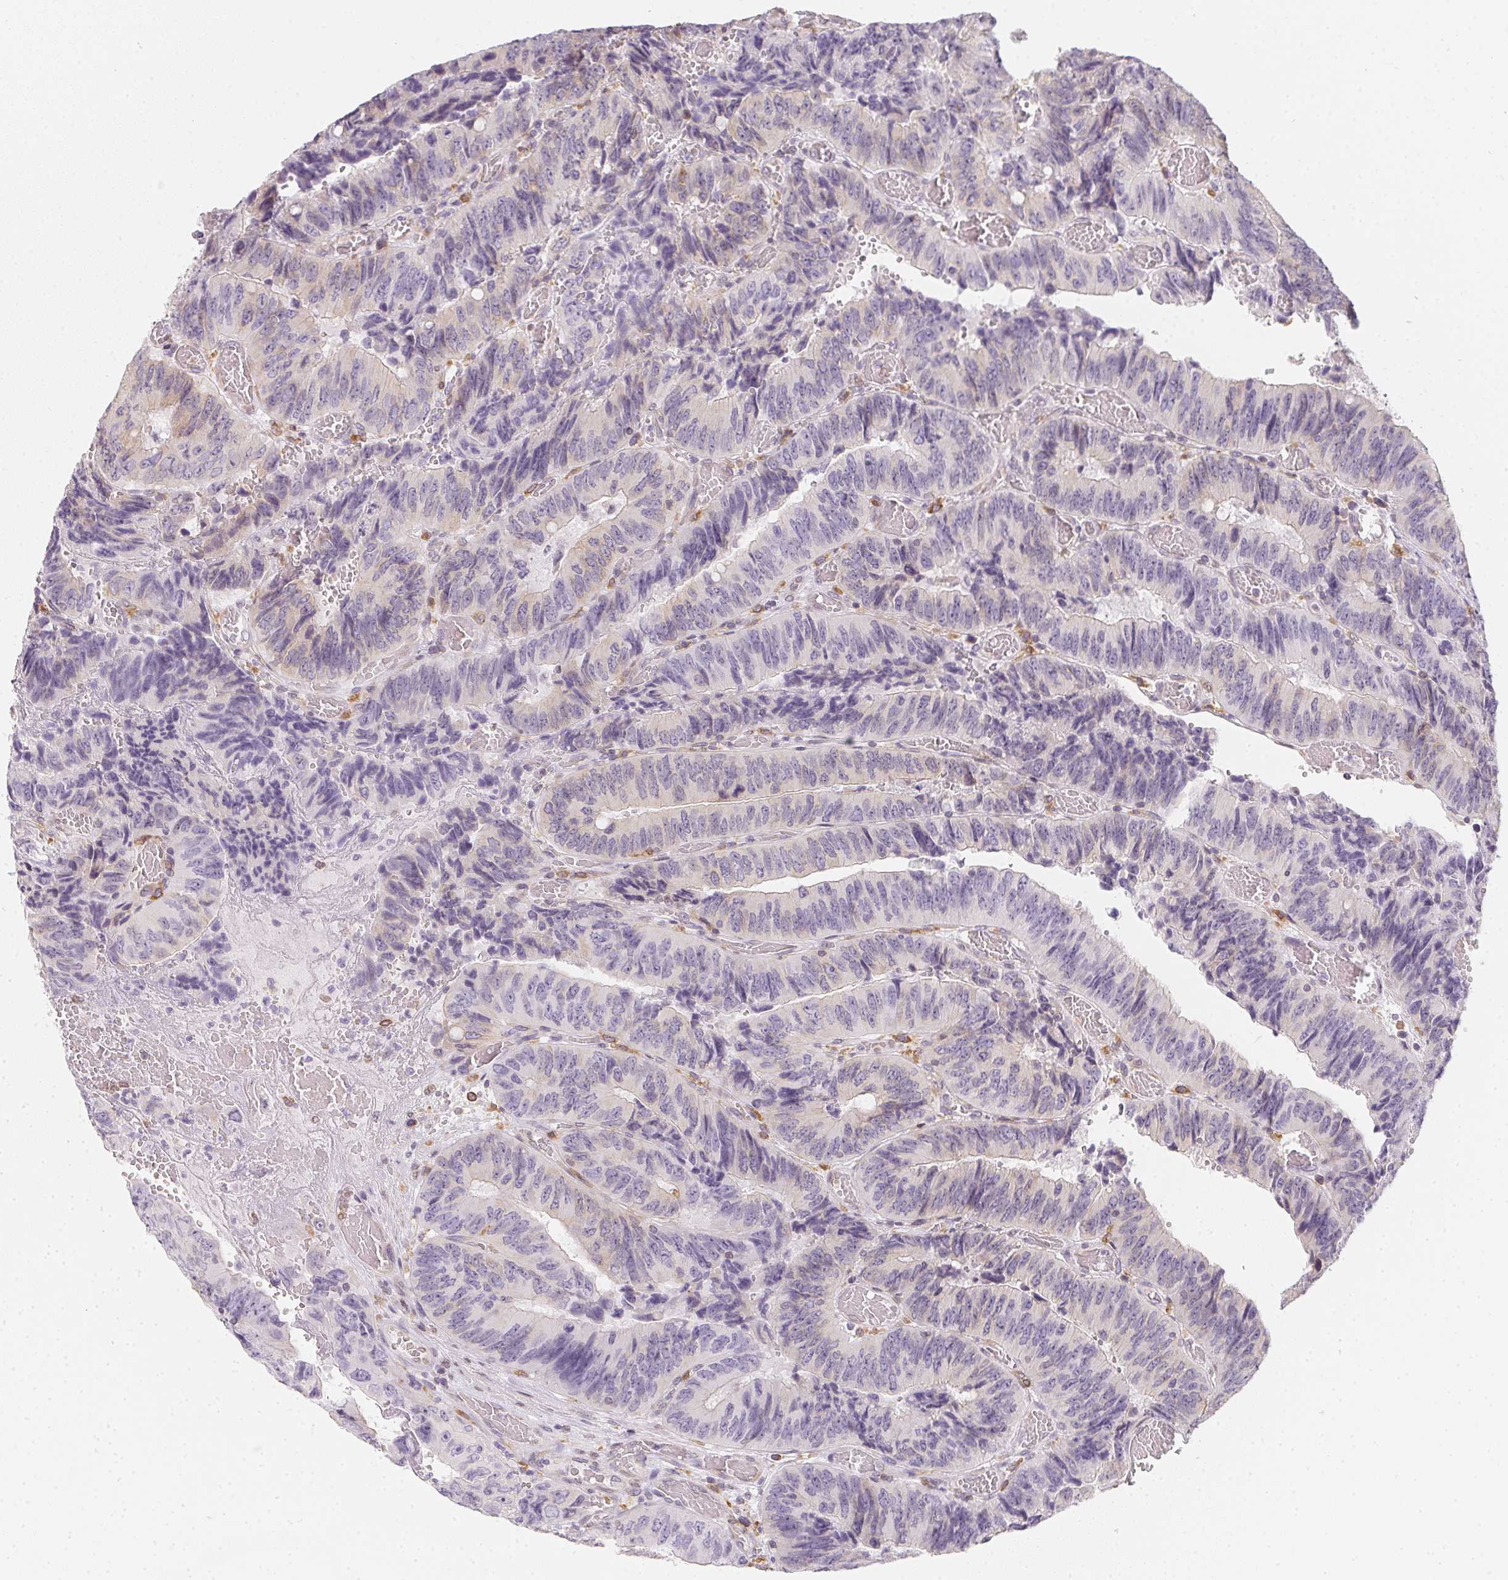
{"staining": {"intensity": "negative", "quantity": "none", "location": "none"}, "tissue": "colorectal cancer", "cell_type": "Tumor cells", "image_type": "cancer", "snomed": [{"axis": "morphology", "description": "Adenocarcinoma, NOS"}, {"axis": "topography", "description": "Colon"}], "caption": "Human colorectal cancer (adenocarcinoma) stained for a protein using IHC reveals no positivity in tumor cells.", "gene": "SOAT1", "patient": {"sex": "female", "age": 84}}